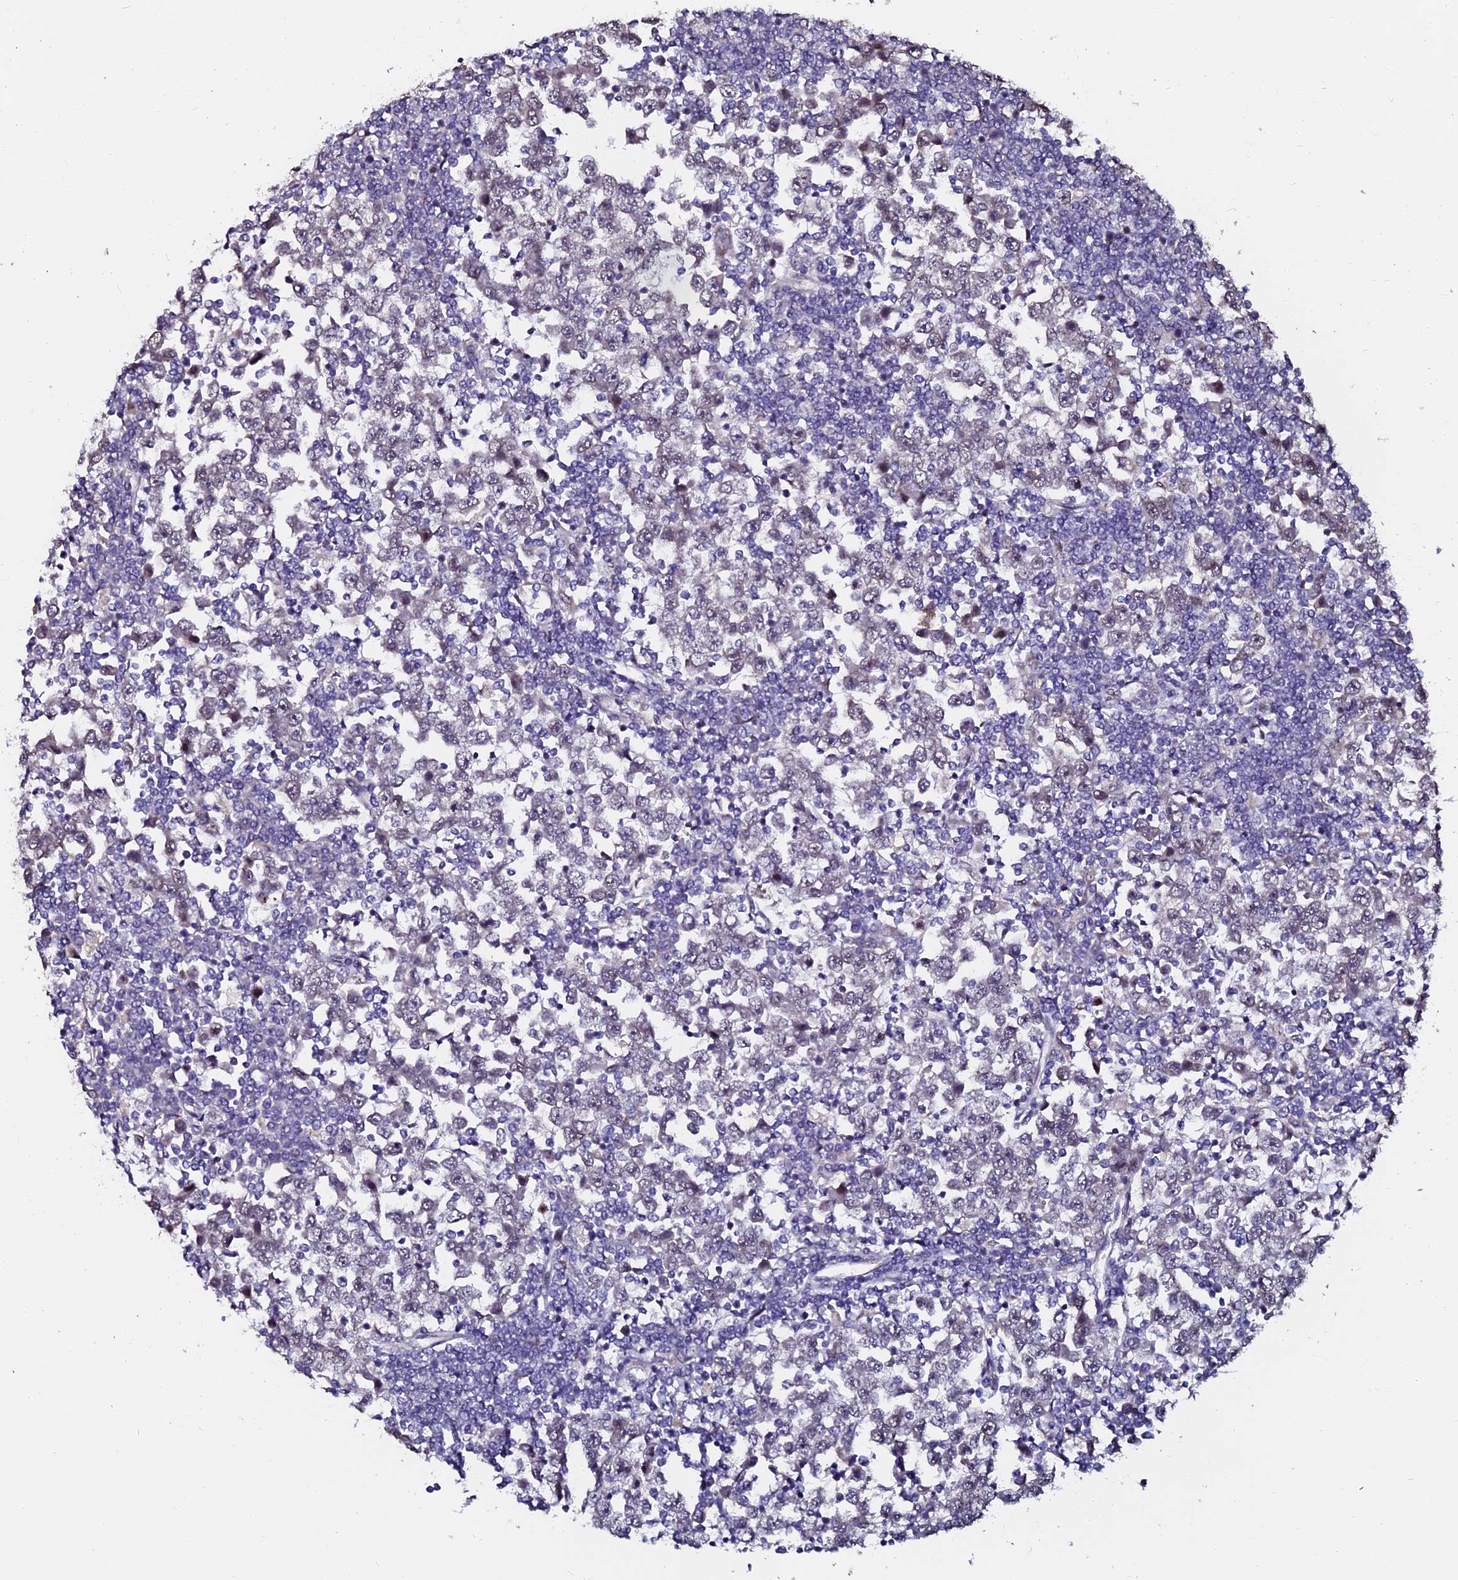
{"staining": {"intensity": "negative", "quantity": "none", "location": "none"}, "tissue": "testis cancer", "cell_type": "Tumor cells", "image_type": "cancer", "snomed": [{"axis": "morphology", "description": "Seminoma, NOS"}, {"axis": "topography", "description": "Testis"}], "caption": "An image of seminoma (testis) stained for a protein shows no brown staining in tumor cells. The staining is performed using DAB brown chromogen with nuclei counter-stained in using hematoxylin.", "gene": "GPN3", "patient": {"sex": "male", "age": 65}}